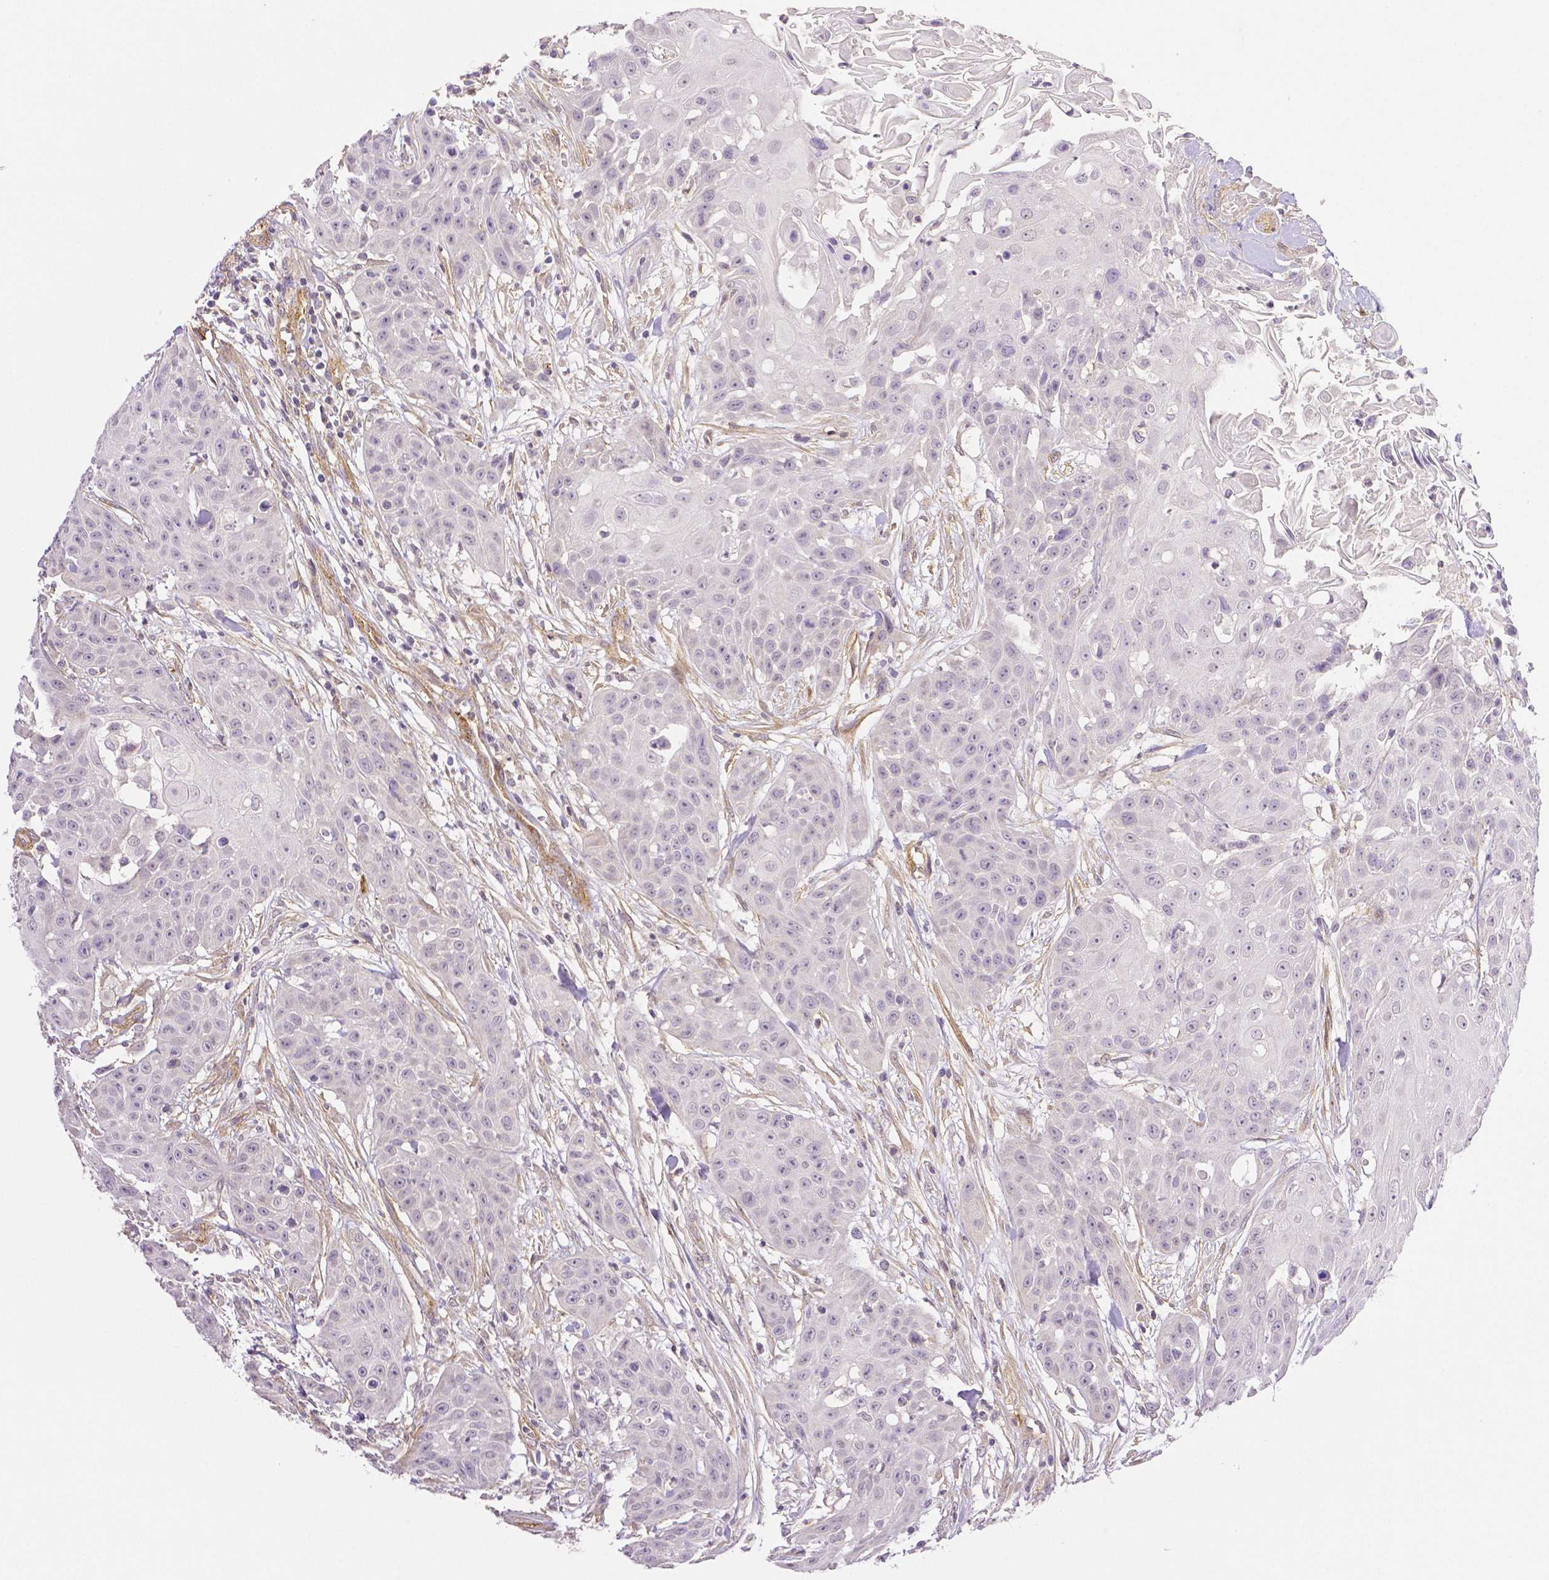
{"staining": {"intensity": "negative", "quantity": "none", "location": "none"}, "tissue": "head and neck cancer", "cell_type": "Tumor cells", "image_type": "cancer", "snomed": [{"axis": "morphology", "description": "Squamous cell carcinoma, NOS"}, {"axis": "topography", "description": "Oral tissue"}, {"axis": "topography", "description": "Head-Neck"}], "caption": "Tumor cells show no significant expression in head and neck squamous cell carcinoma.", "gene": "THY1", "patient": {"sex": "female", "age": 55}}